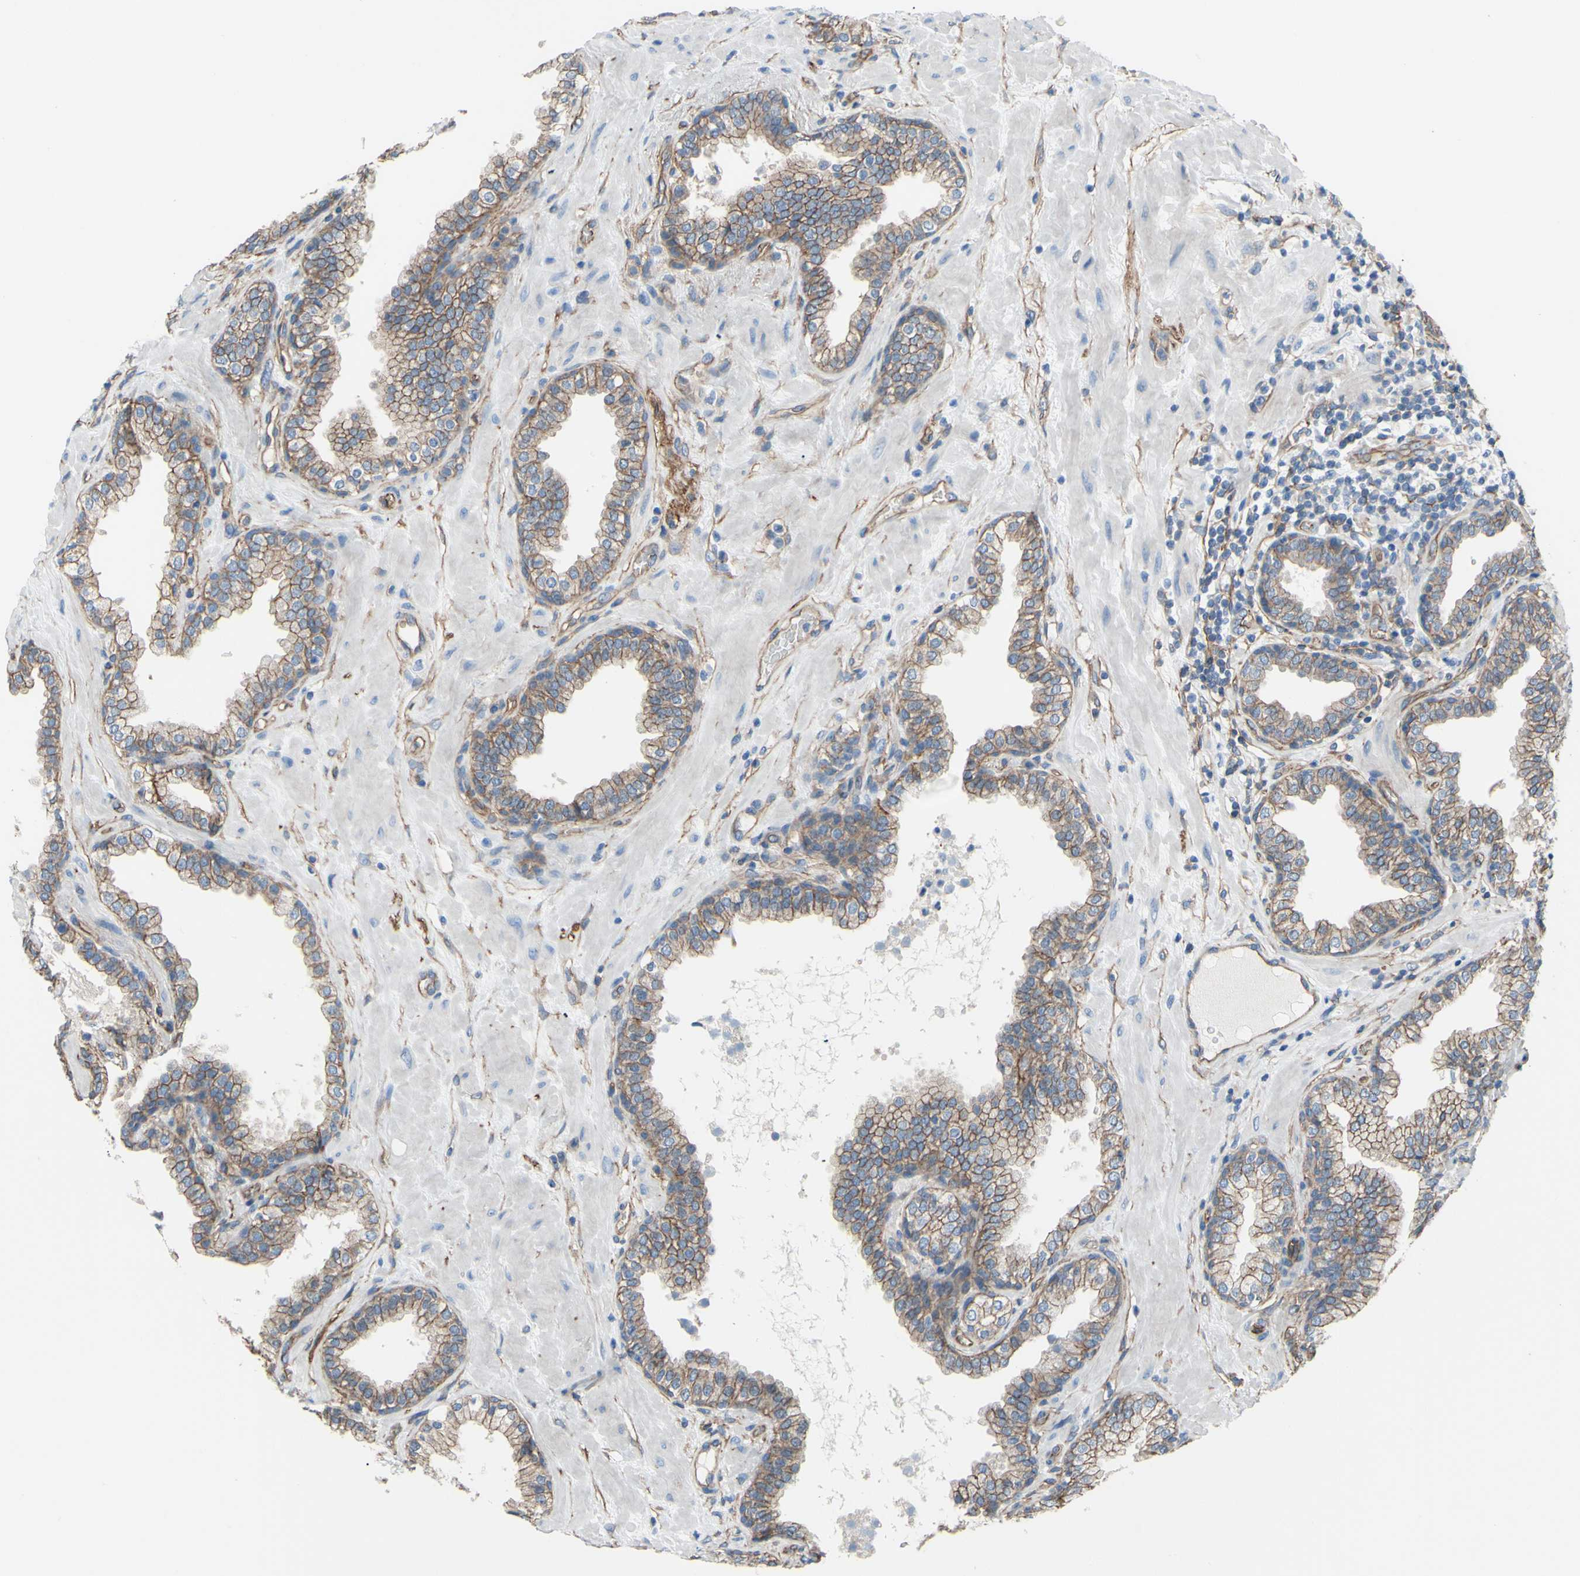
{"staining": {"intensity": "moderate", "quantity": ">75%", "location": "cytoplasmic/membranous"}, "tissue": "prostate", "cell_type": "Glandular cells", "image_type": "normal", "snomed": [{"axis": "morphology", "description": "Normal tissue, NOS"}, {"axis": "topography", "description": "Prostate"}], "caption": "Protein analysis of unremarkable prostate reveals moderate cytoplasmic/membranous staining in about >75% of glandular cells. The protein is stained brown, and the nuclei are stained in blue (DAB (3,3'-diaminobenzidine) IHC with brightfield microscopy, high magnification).", "gene": "TPBG", "patient": {"sex": "male", "age": 51}}